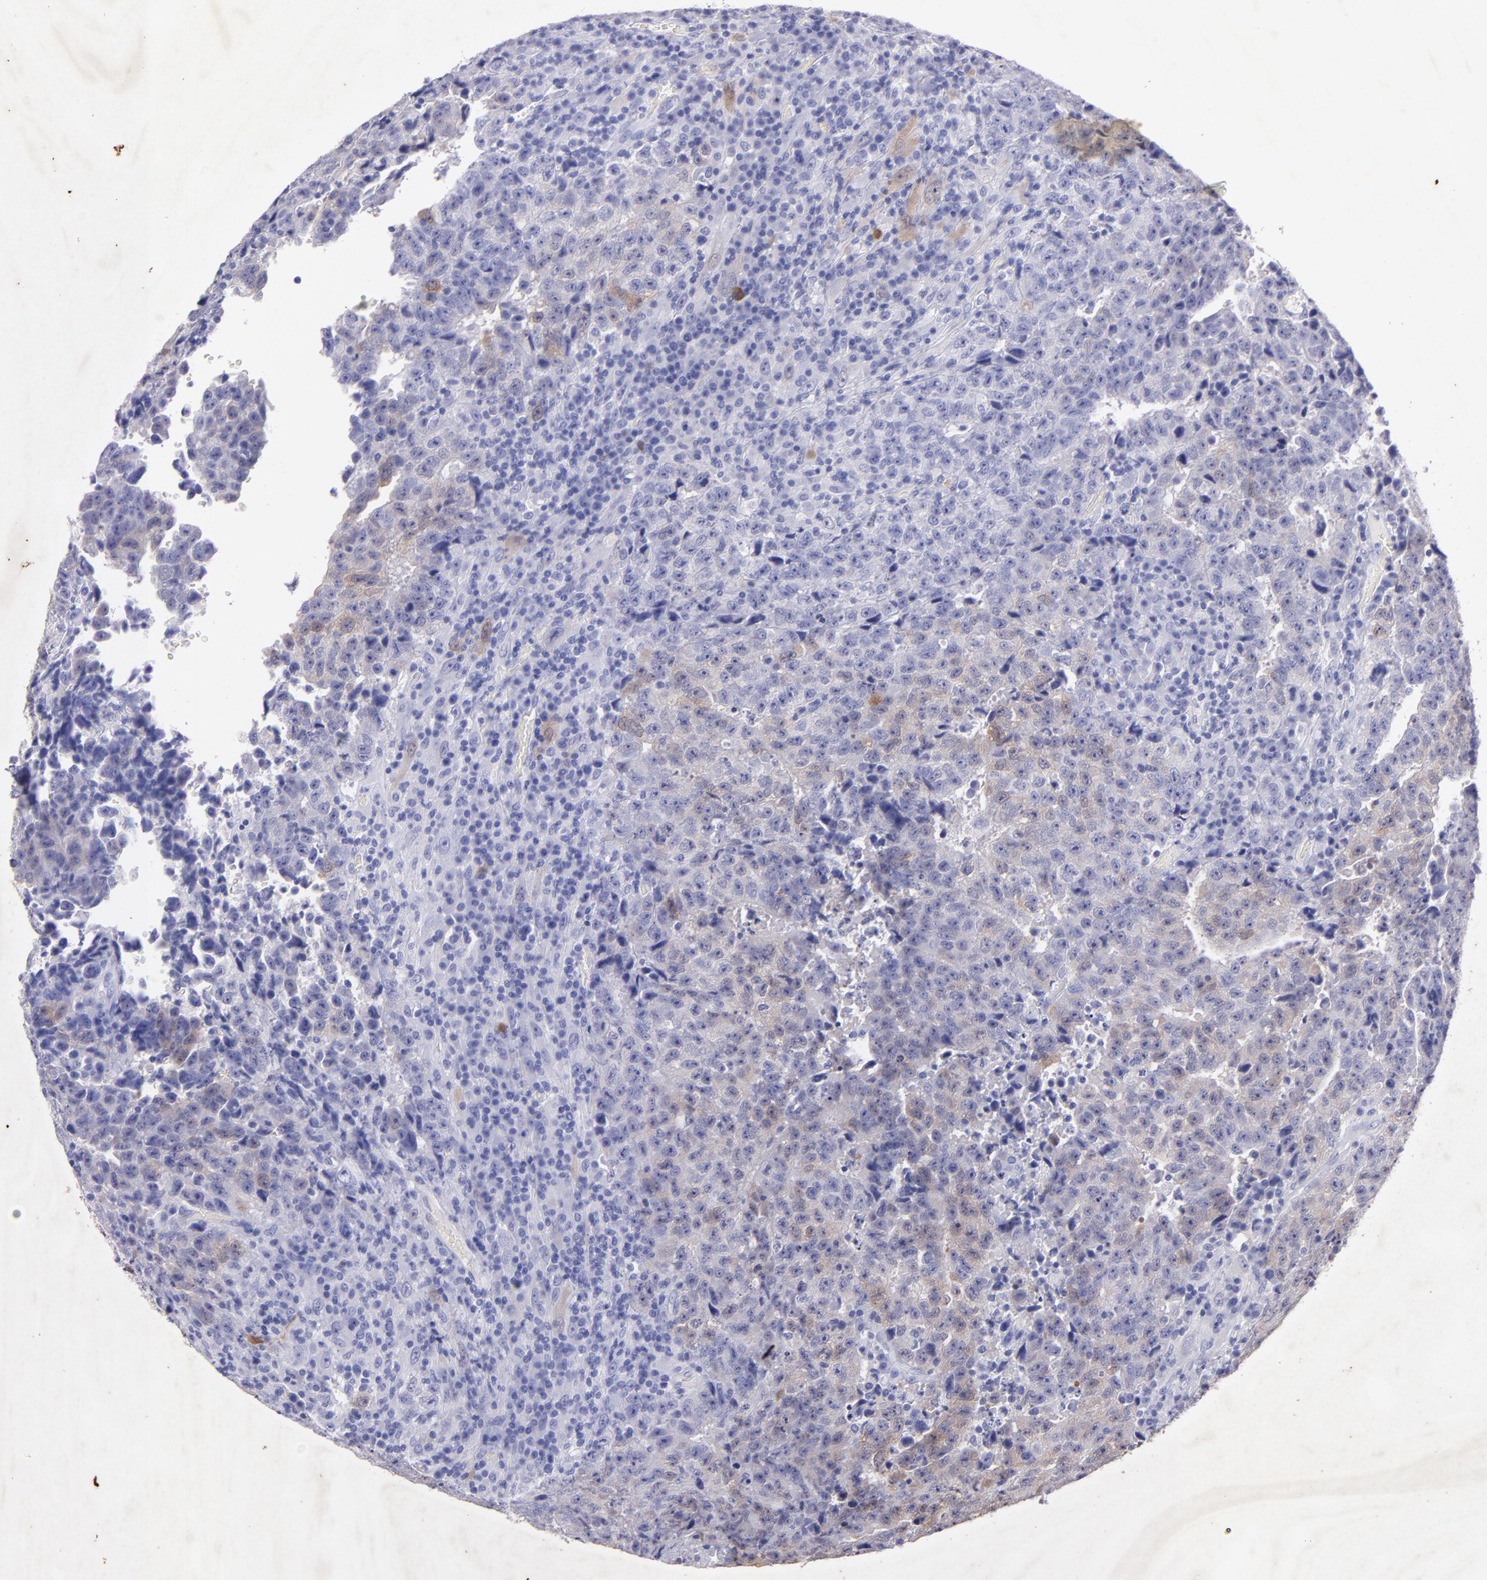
{"staining": {"intensity": "weak", "quantity": "<25%", "location": "cytoplasmic/membranous"}, "tissue": "testis cancer", "cell_type": "Tumor cells", "image_type": "cancer", "snomed": [{"axis": "morphology", "description": "Necrosis, NOS"}, {"axis": "morphology", "description": "Carcinoma, Embryonal, NOS"}, {"axis": "topography", "description": "Testis"}], "caption": "IHC image of neoplastic tissue: testis cancer stained with DAB (3,3'-diaminobenzidine) exhibits no significant protein expression in tumor cells. Nuclei are stained in blue.", "gene": "UCHL1", "patient": {"sex": "male", "age": 19}}